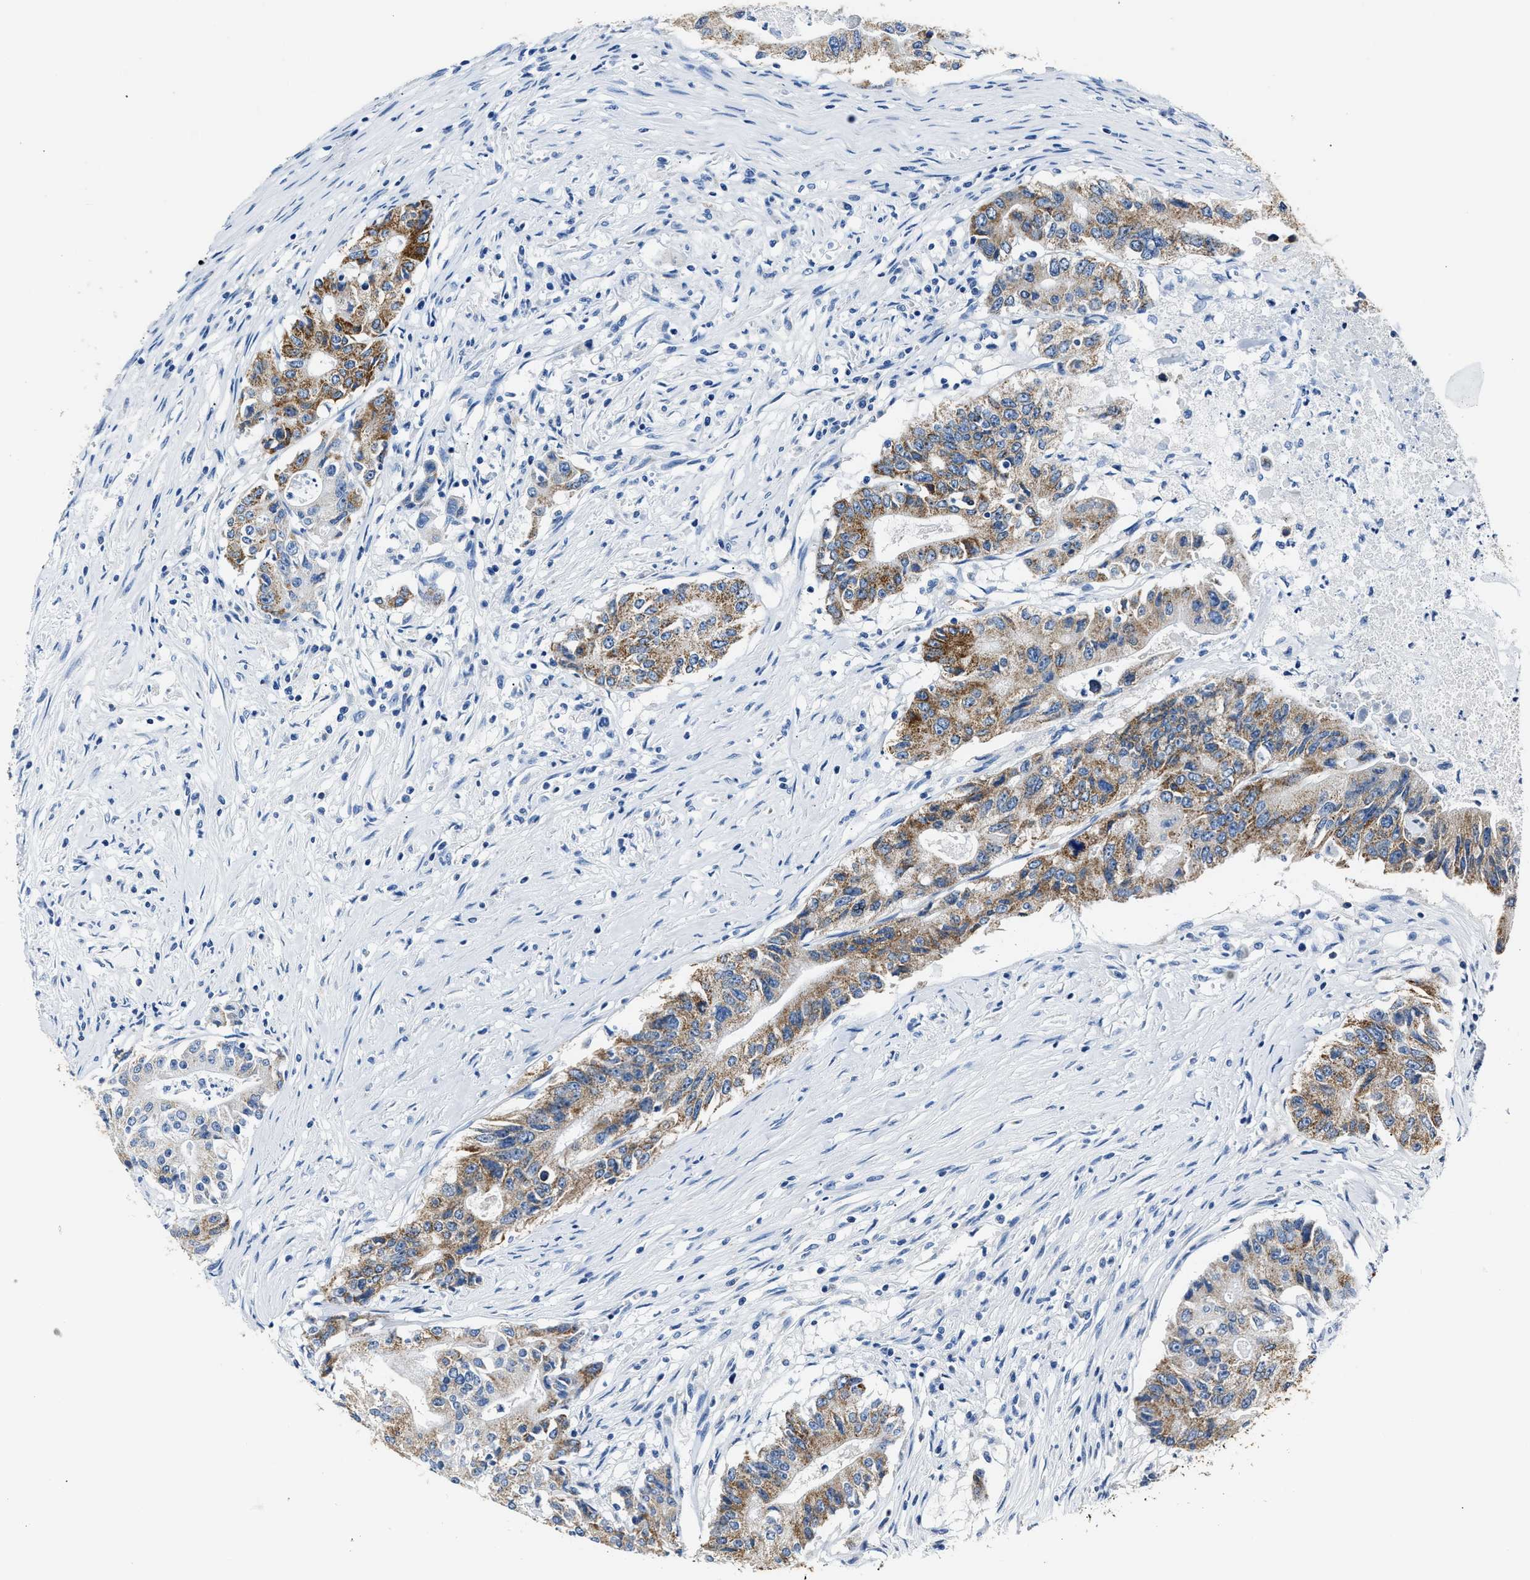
{"staining": {"intensity": "moderate", "quantity": ">75%", "location": "cytoplasmic/membranous"}, "tissue": "colorectal cancer", "cell_type": "Tumor cells", "image_type": "cancer", "snomed": [{"axis": "morphology", "description": "Adenocarcinoma, NOS"}, {"axis": "topography", "description": "Colon"}], "caption": "Immunohistochemistry (IHC) staining of adenocarcinoma (colorectal), which reveals medium levels of moderate cytoplasmic/membranous expression in approximately >75% of tumor cells indicating moderate cytoplasmic/membranous protein staining. The staining was performed using DAB (3,3'-diaminobenzidine) (brown) for protein detection and nuclei were counterstained in hematoxylin (blue).", "gene": "AMACR", "patient": {"sex": "female", "age": 77}}